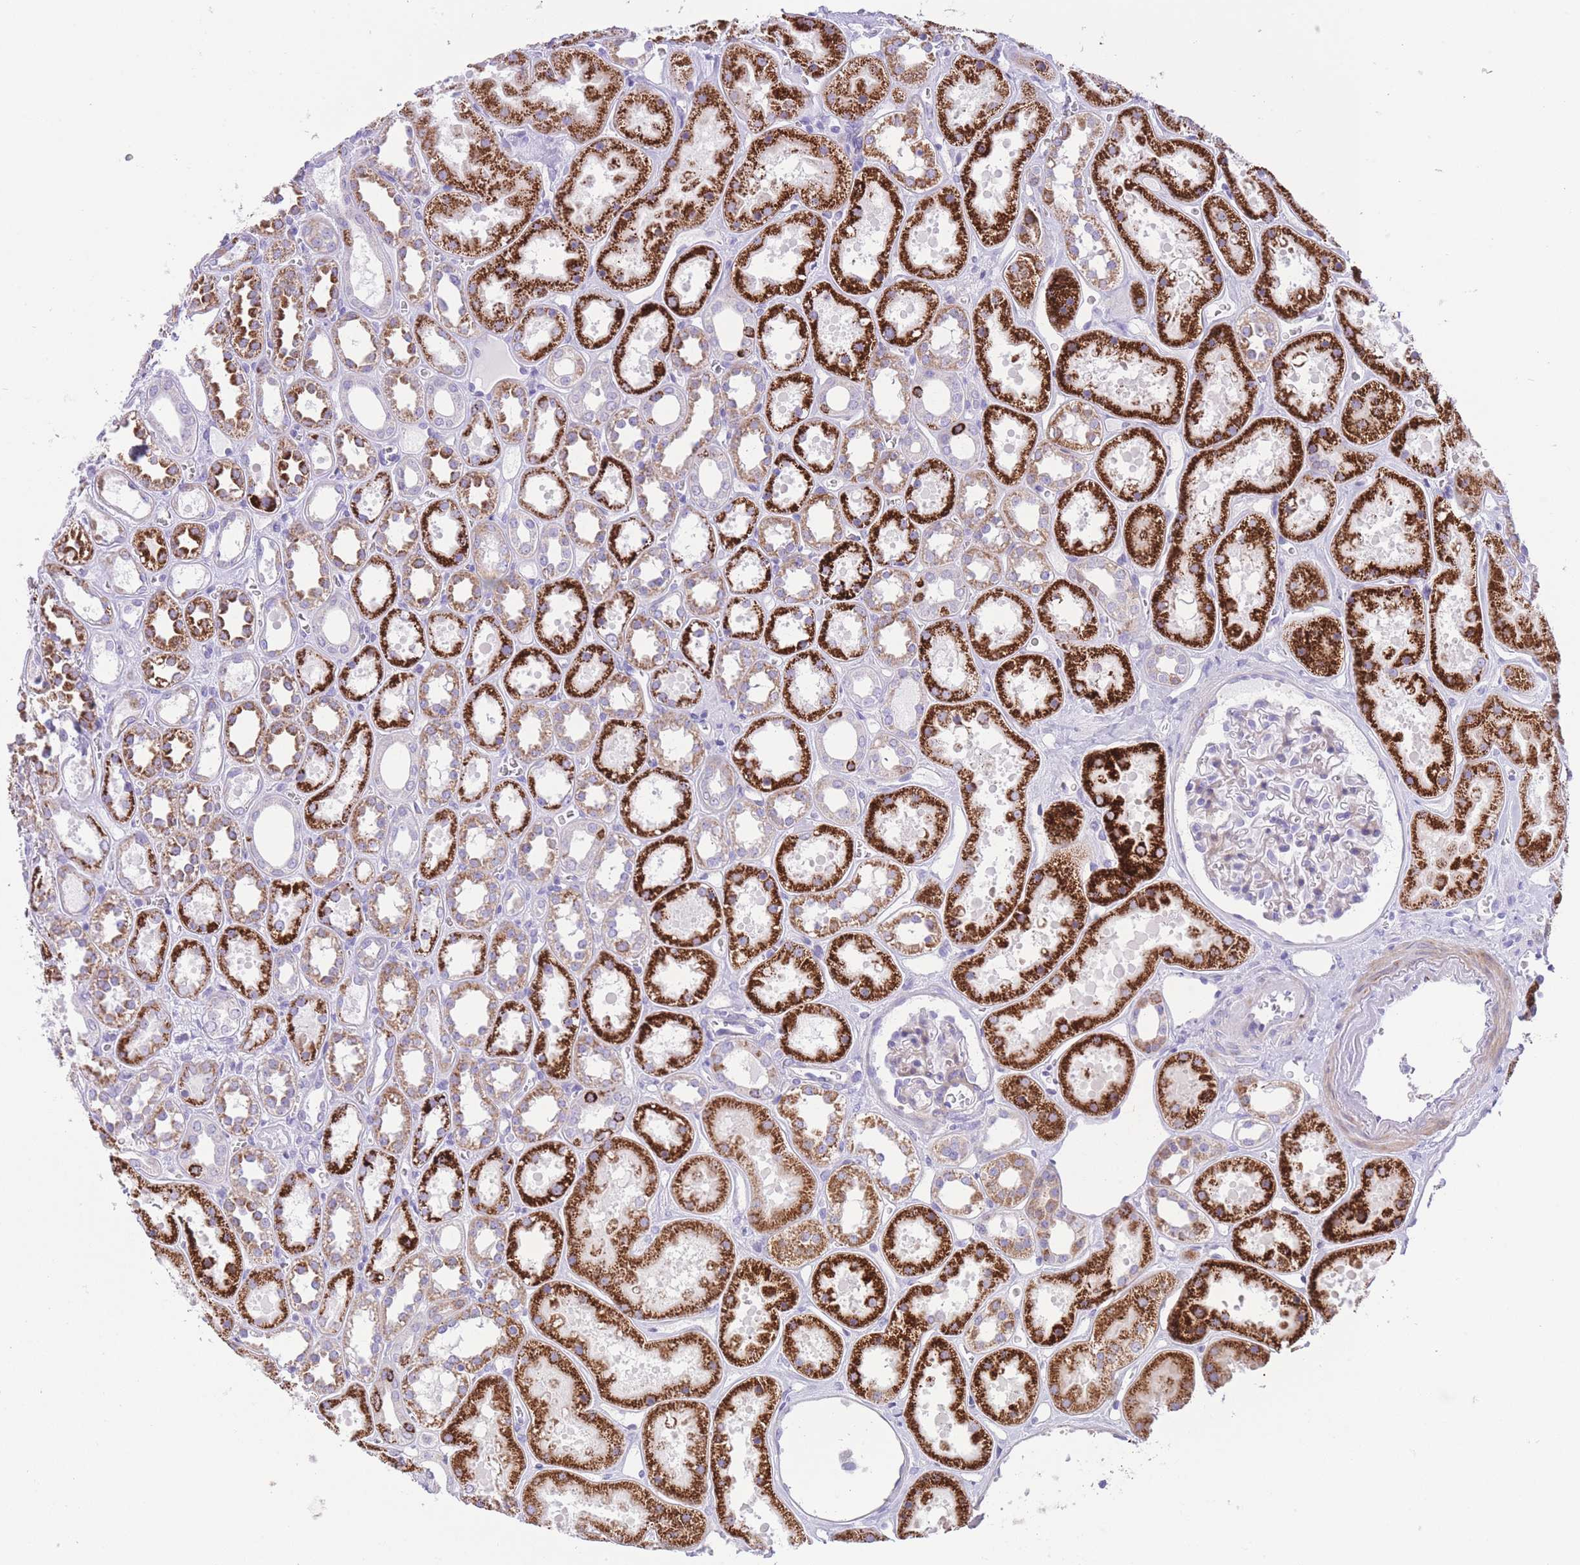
{"staining": {"intensity": "negative", "quantity": "none", "location": "none"}, "tissue": "kidney", "cell_type": "Cells in glomeruli", "image_type": "normal", "snomed": [{"axis": "morphology", "description": "Normal tissue, NOS"}, {"axis": "topography", "description": "Kidney"}], "caption": "IHC image of benign kidney stained for a protein (brown), which shows no expression in cells in glomeruli.", "gene": "QTRT1", "patient": {"sex": "female", "age": 41}}